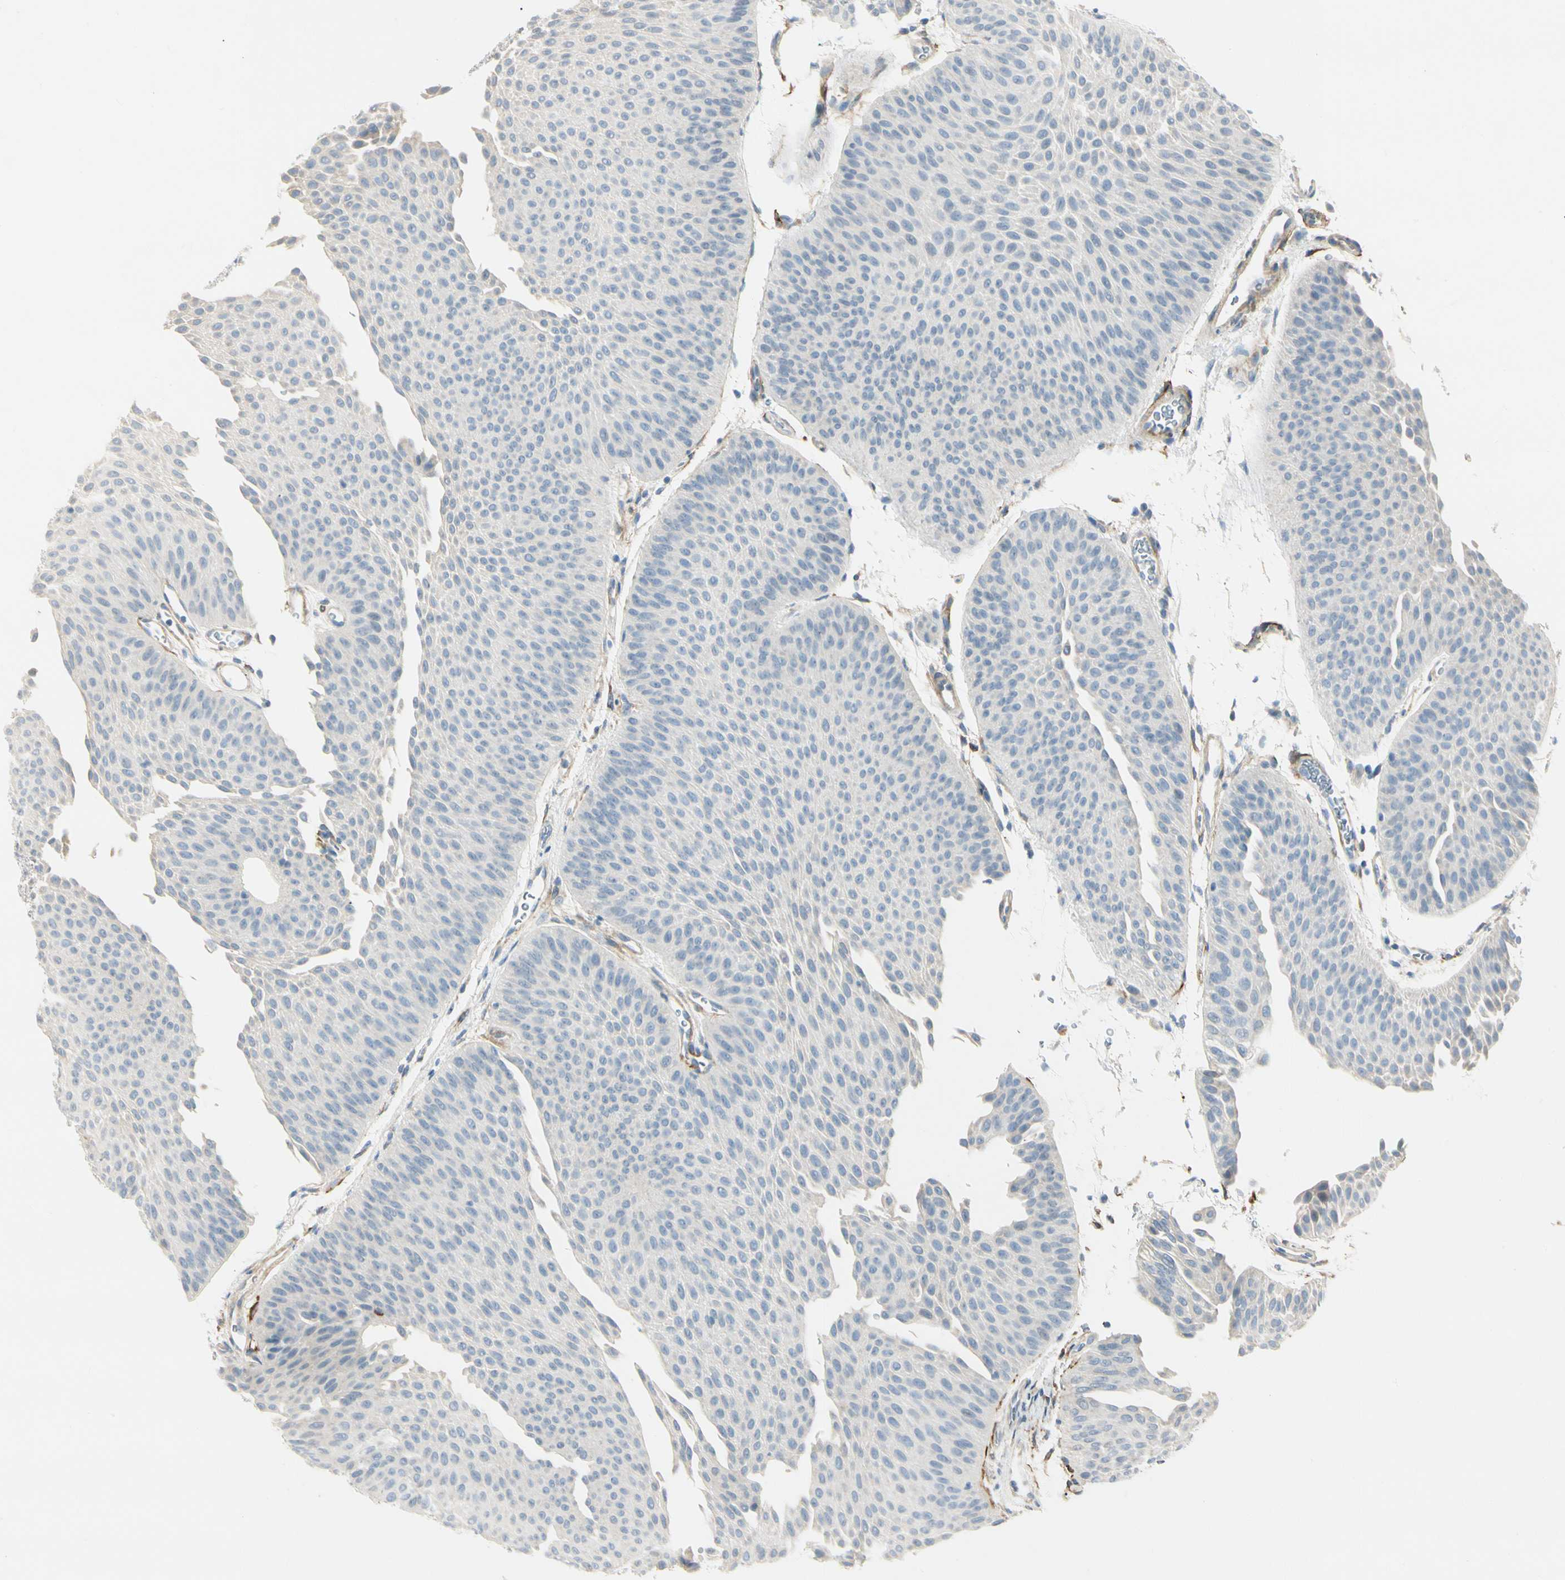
{"staining": {"intensity": "negative", "quantity": "none", "location": "none"}, "tissue": "urothelial cancer", "cell_type": "Tumor cells", "image_type": "cancer", "snomed": [{"axis": "morphology", "description": "Urothelial carcinoma, Low grade"}, {"axis": "topography", "description": "Urinary bladder"}], "caption": "IHC image of neoplastic tissue: urothelial cancer stained with DAB demonstrates no significant protein expression in tumor cells.", "gene": "AMPH", "patient": {"sex": "female", "age": 60}}